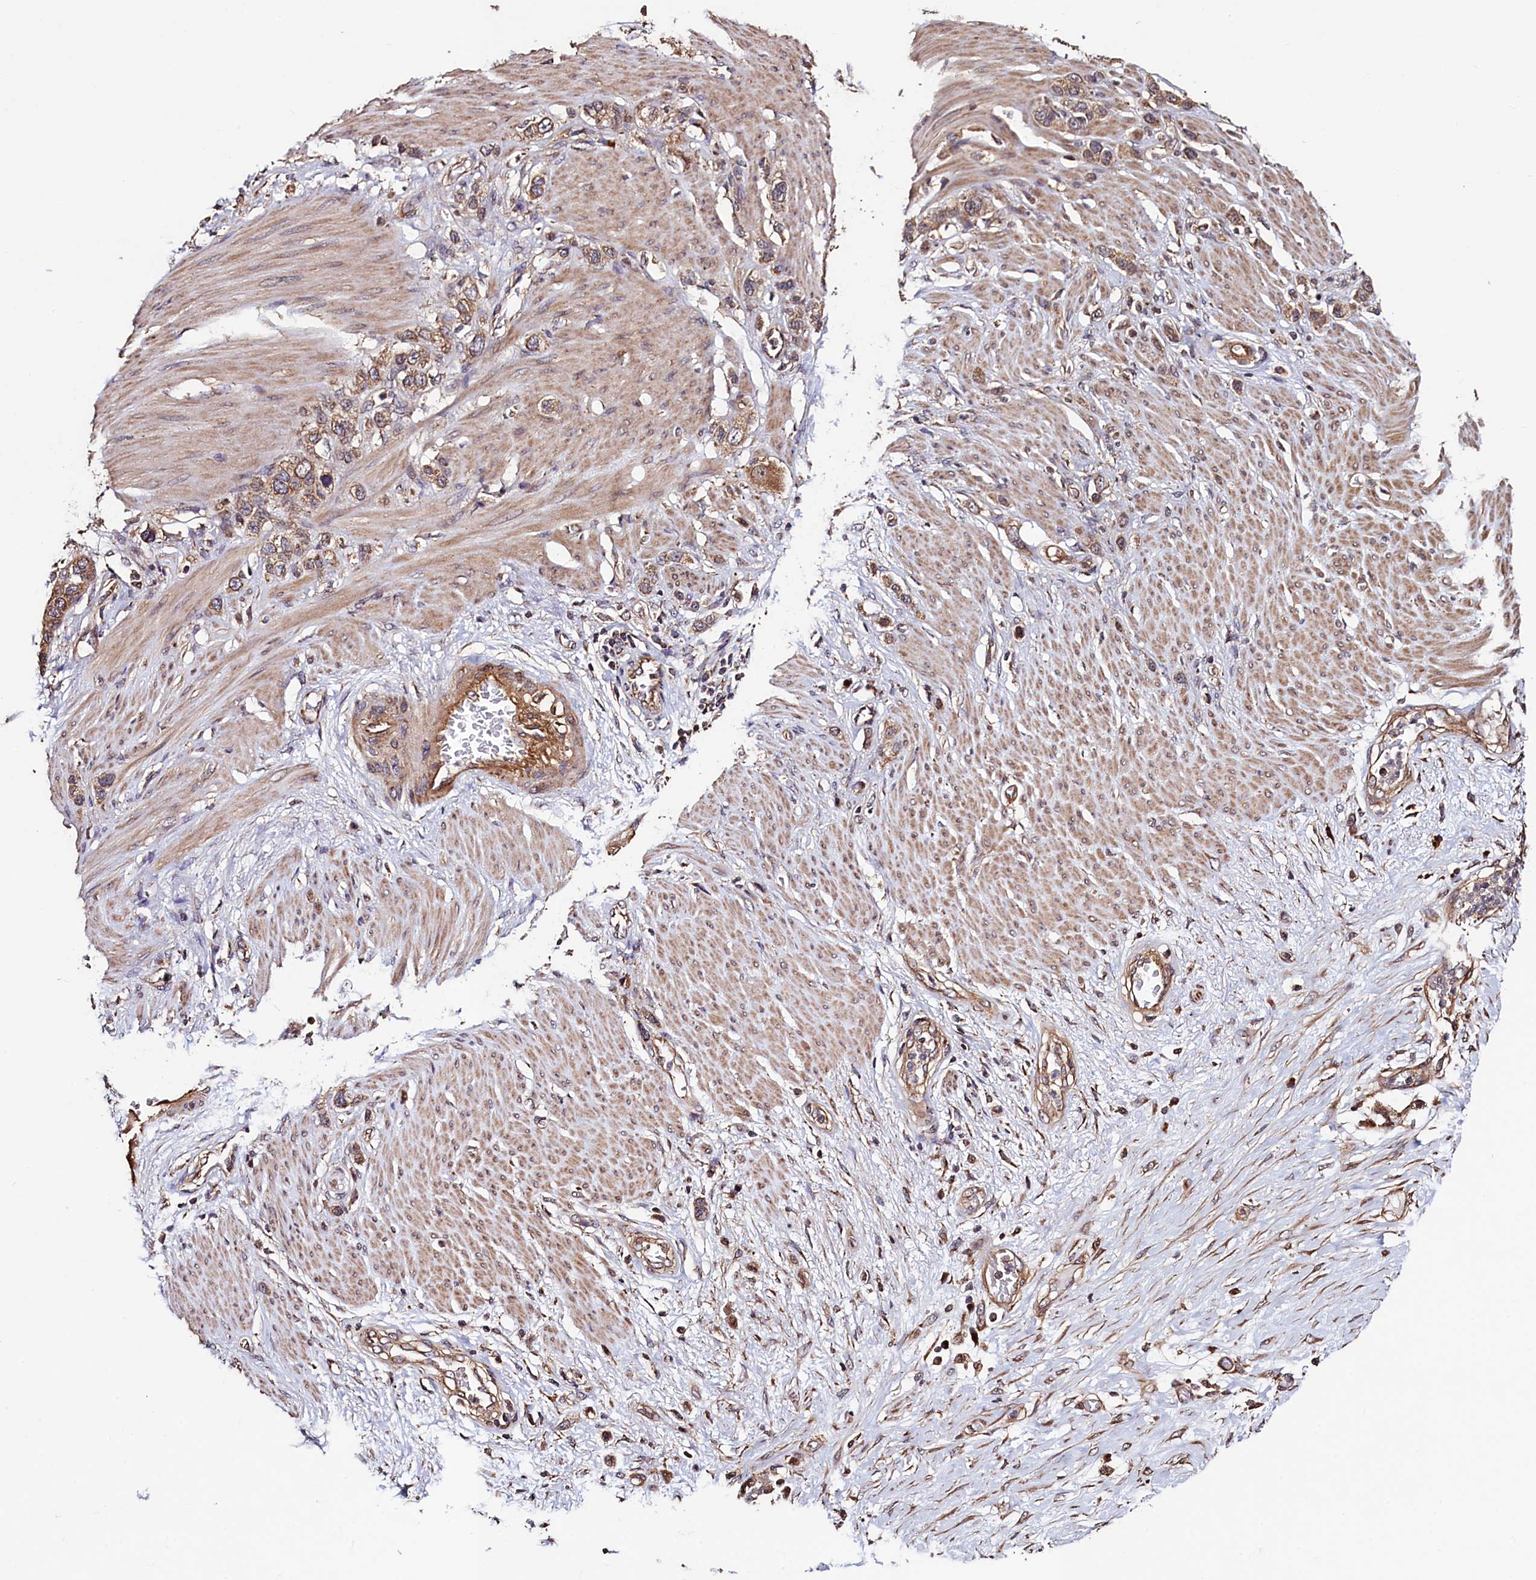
{"staining": {"intensity": "moderate", "quantity": ">75%", "location": "cytoplasmic/membranous"}, "tissue": "stomach cancer", "cell_type": "Tumor cells", "image_type": "cancer", "snomed": [{"axis": "morphology", "description": "Adenocarcinoma, NOS"}, {"axis": "morphology", "description": "Adenocarcinoma, High grade"}, {"axis": "topography", "description": "Stomach, upper"}, {"axis": "topography", "description": "Stomach, lower"}], "caption": "A medium amount of moderate cytoplasmic/membranous expression is seen in approximately >75% of tumor cells in stomach cancer (adenocarcinoma) tissue.", "gene": "RBFA", "patient": {"sex": "female", "age": 65}}